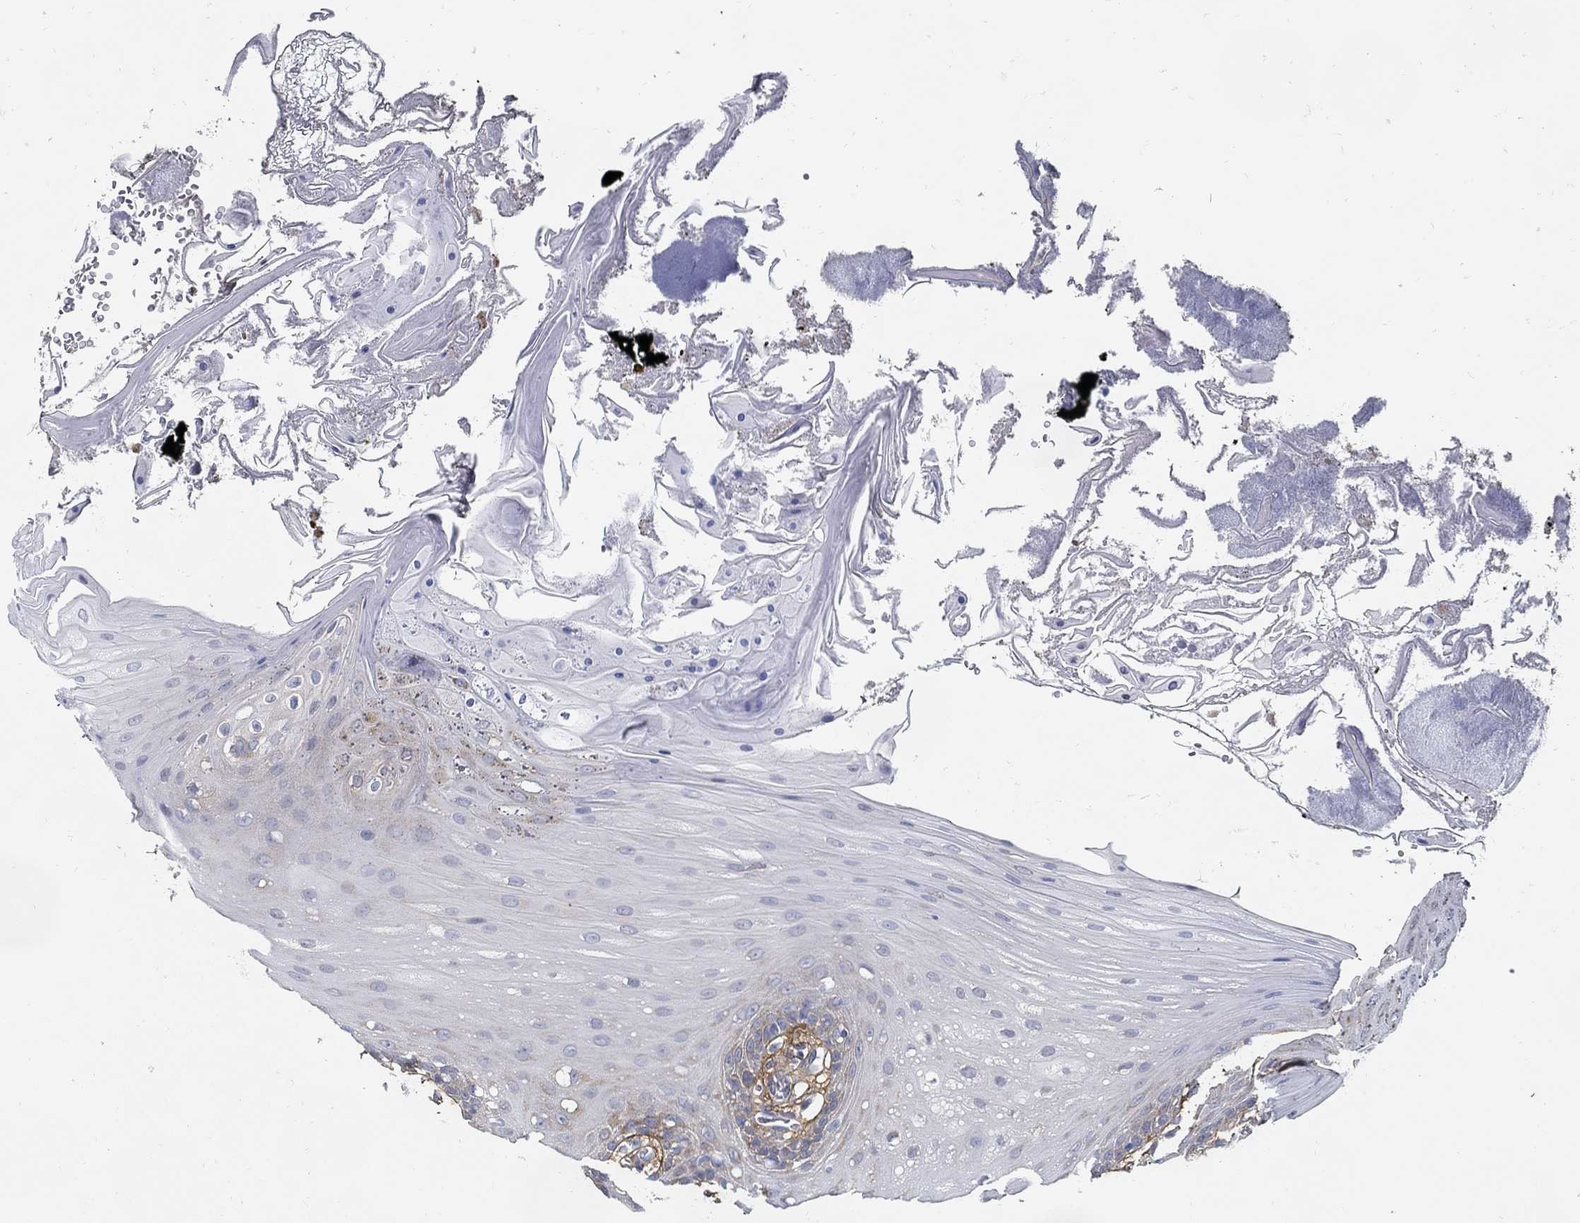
{"staining": {"intensity": "negative", "quantity": "none", "location": "none"}, "tissue": "oral mucosa", "cell_type": "Squamous epithelial cells", "image_type": "normal", "snomed": [{"axis": "morphology", "description": "Normal tissue, NOS"}, {"axis": "morphology", "description": "Squamous cell carcinoma, NOS"}, {"axis": "topography", "description": "Oral tissue"}, {"axis": "topography", "description": "Head-Neck"}], "caption": "Squamous epithelial cells are negative for brown protein staining in unremarkable oral mucosa. (DAB (3,3'-diaminobenzidine) immunohistochemistry (IHC) with hematoxylin counter stain).", "gene": "TGFBI", "patient": {"sex": "male", "age": 69}}